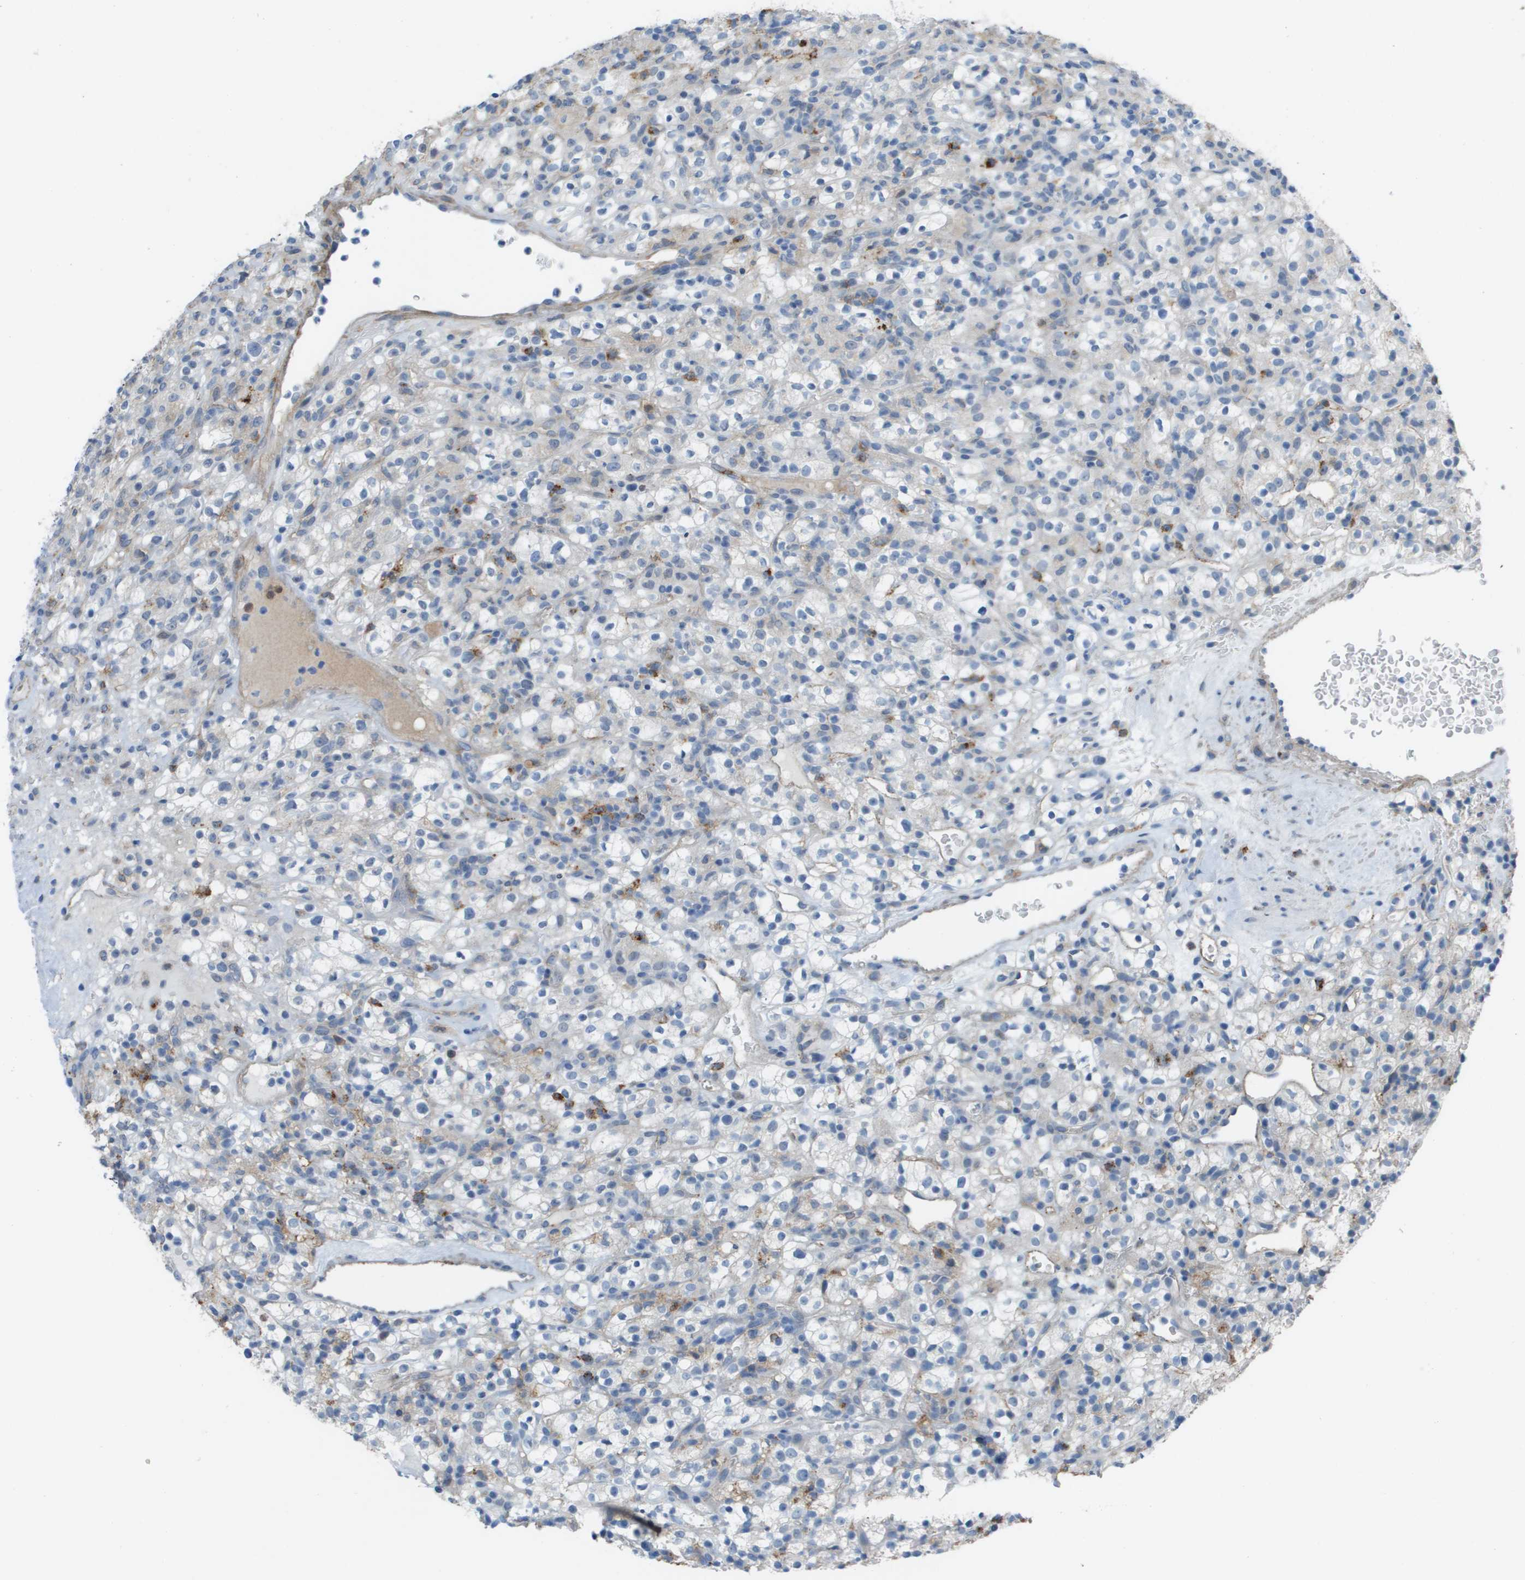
{"staining": {"intensity": "weak", "quantity": "<25%", "location": "cytoplasmic/membranous"}, "tissue": "renal cancer", "cell_type": "Tumor cells", "image_type": "cancer", "snomed": [{"axis": "morphology", "description": "Normal tissue, NOS"}, {"axis": "morphology", "description": "Adenocarcinoma, NOS"}, {"axis": "topography", "description": "Kidney"}], "caption": "Immunohistochemistry histopathology image of human renal adenocarcinoma stained for a protein (brown), which displays no expression in tumor cells. Nuclei are stained in blue.", "gene": "ZBTB43", "patient": {"sex": "female", "age": 72}}